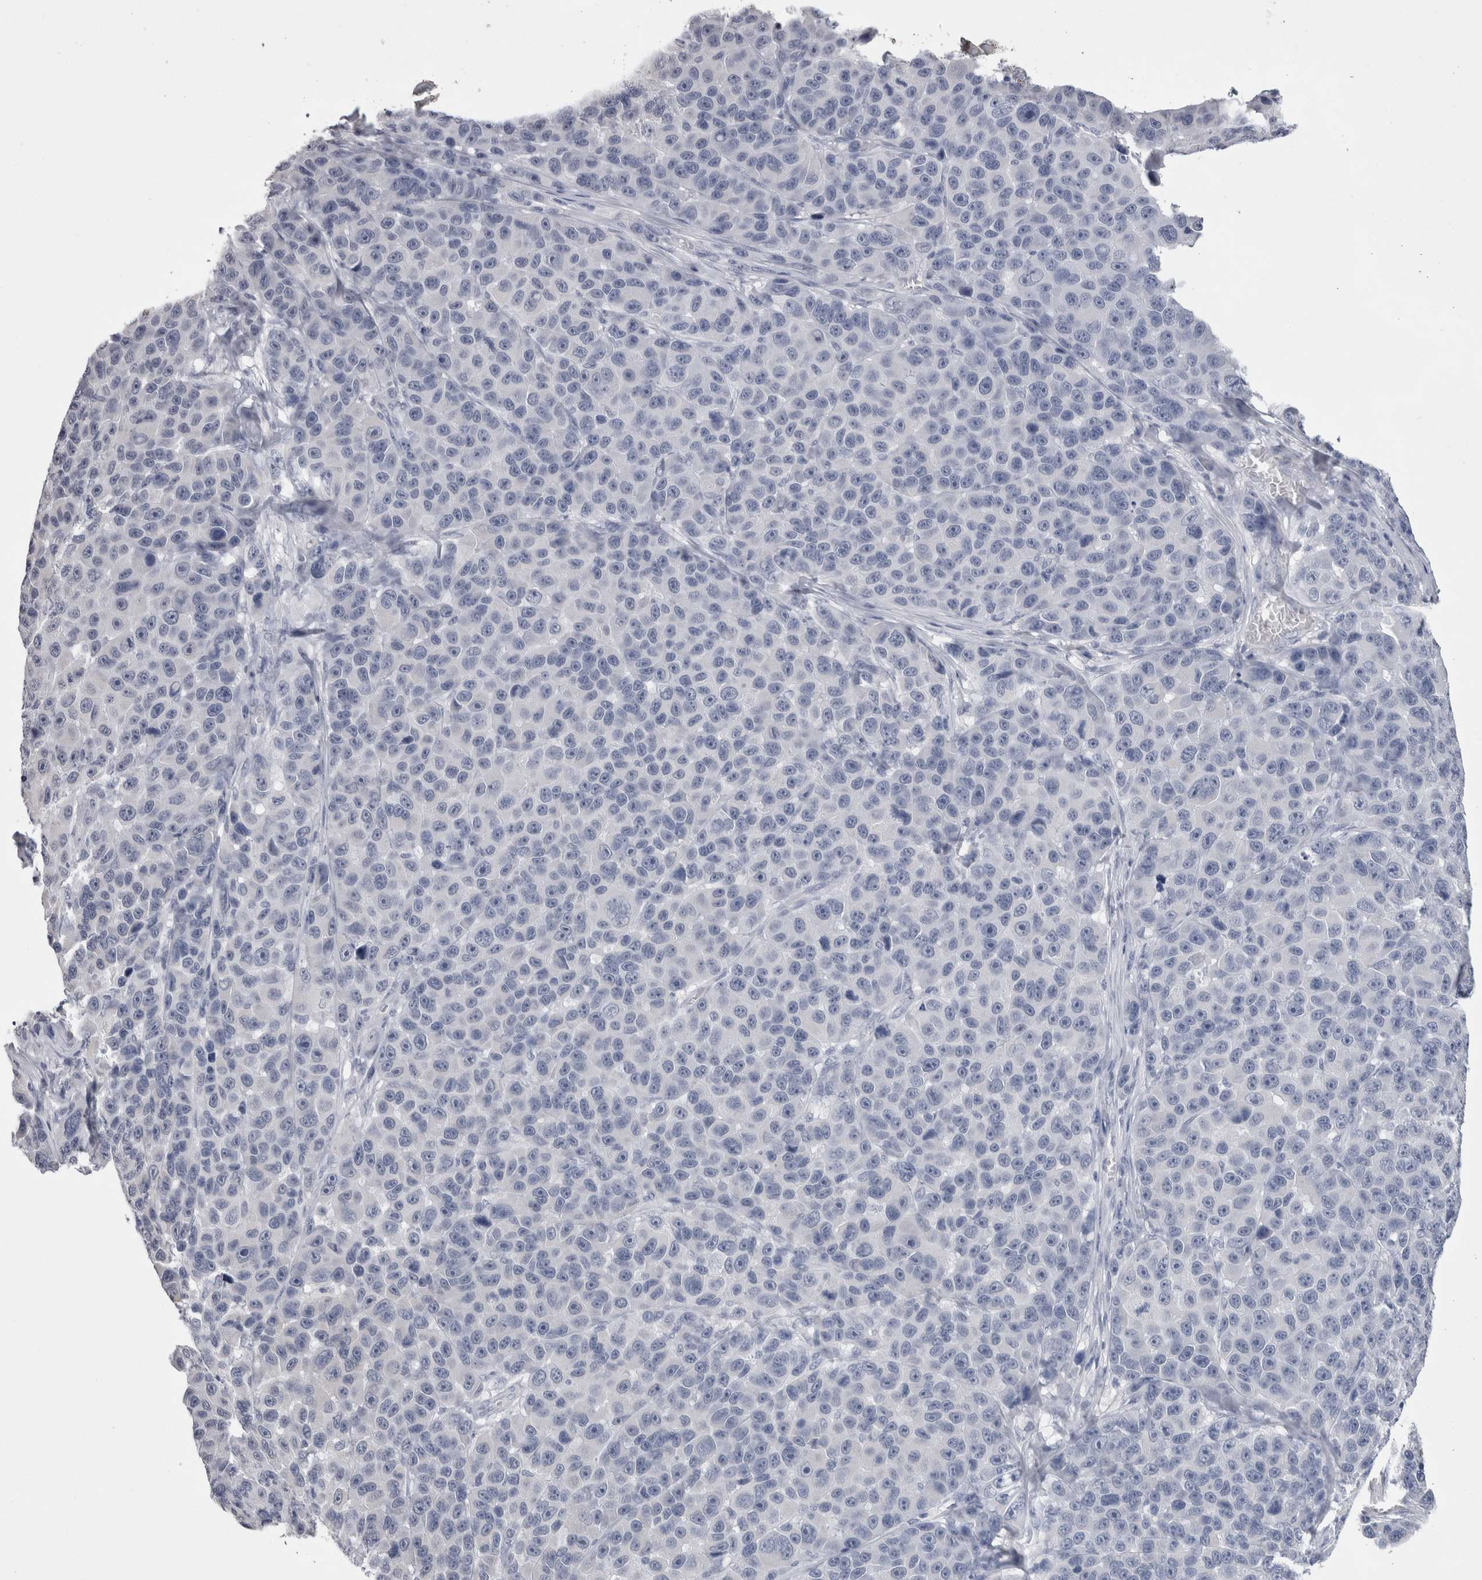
{"staining": {"intensity": "negative", "quantity": "none", "location": "none"}, "tissue": "melanoma", "cell_type": "Tumor cells", "image_type": "cancer", "snomed": [{"axis": "morphology", "description": "Malignant melanoma, NOS"}, {"axis": "topography", "description": "Skin"}], "caption": "There is no significant staining in tumor cells of malignant melanoma.", "gene": "CDHR5", "patient": {"sex": "male", "age": 53}}